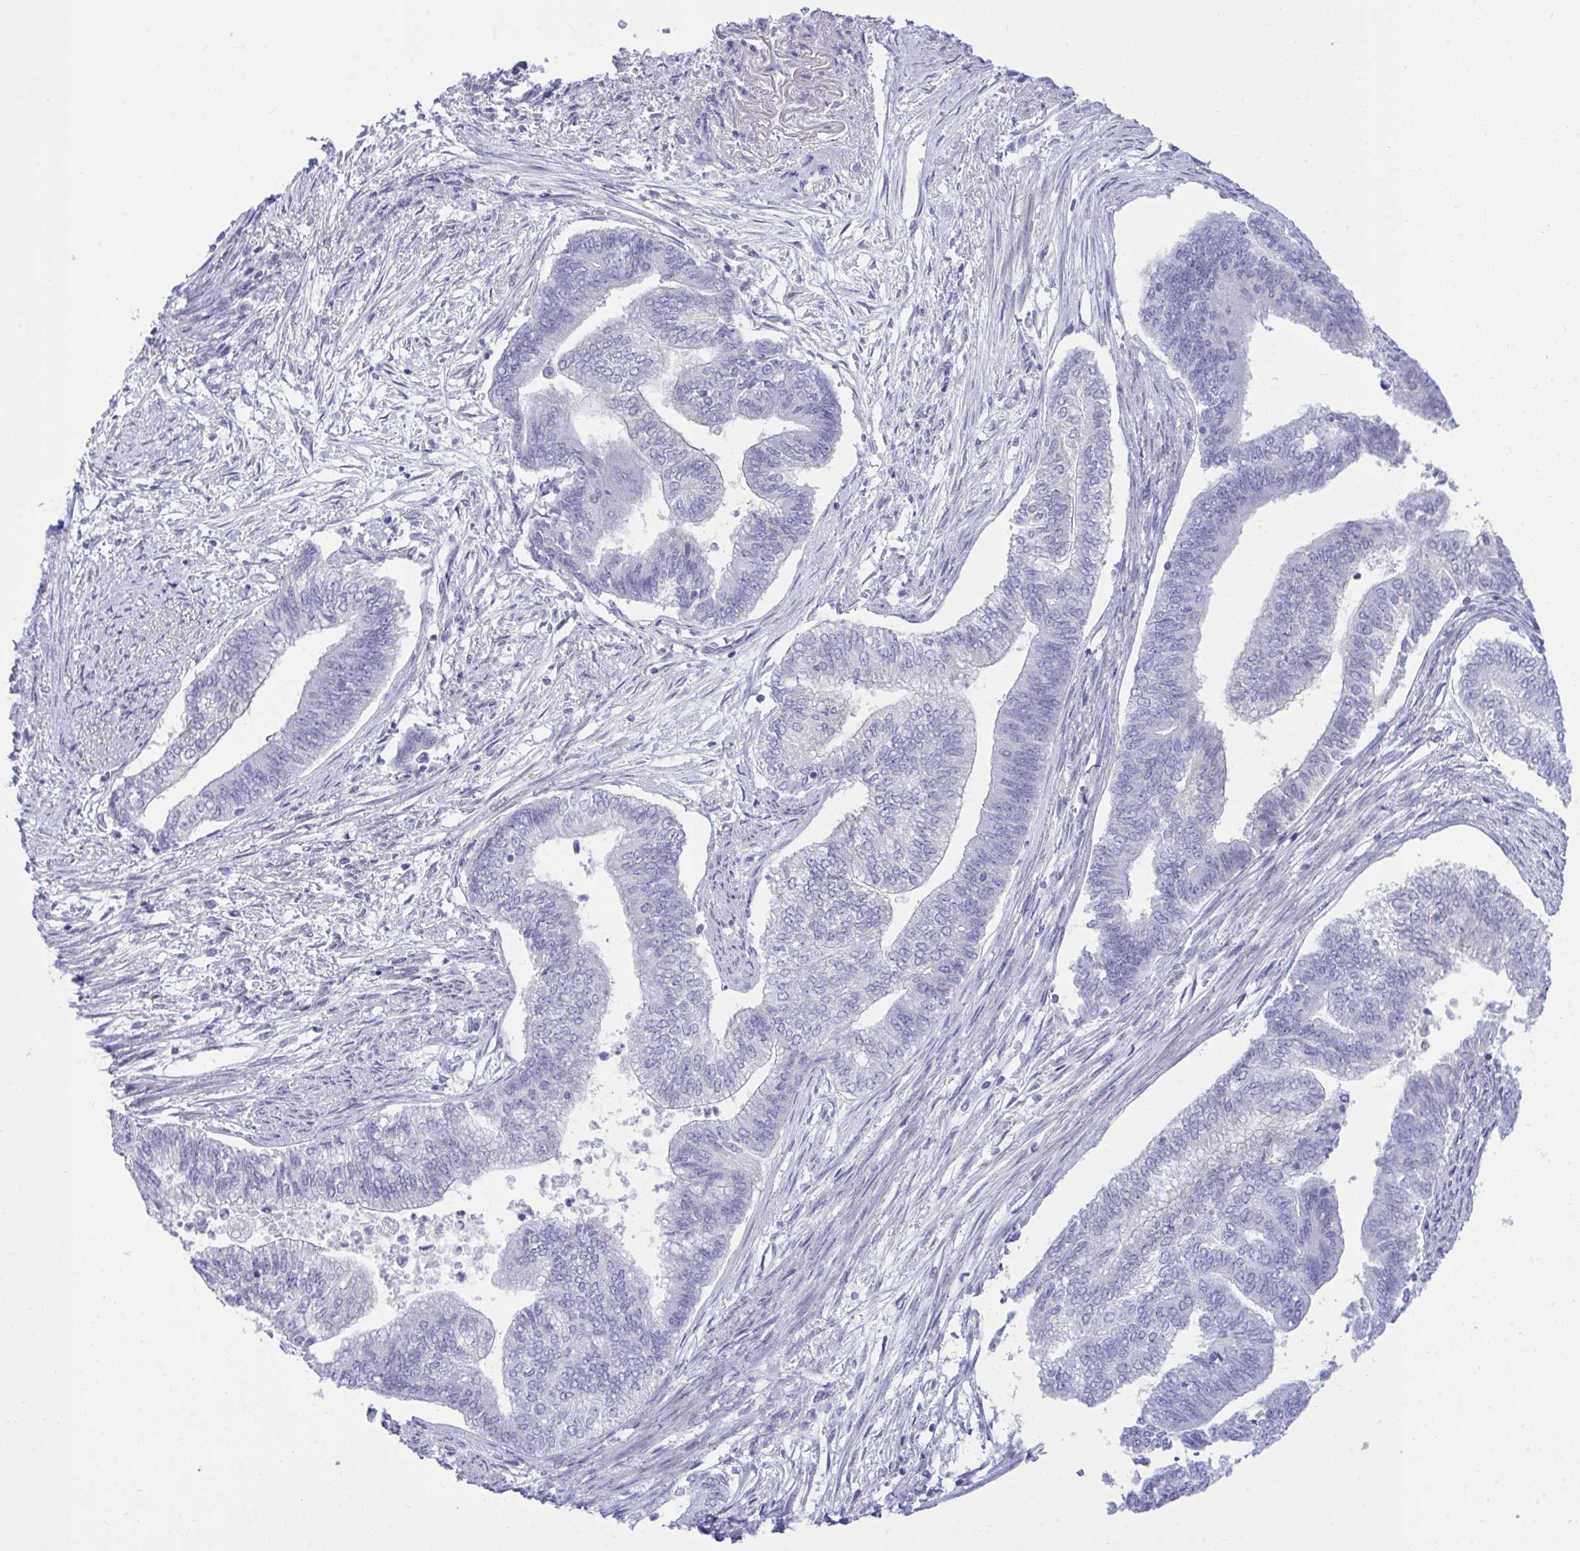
{"staining": {"intensity": "negative", "quantity": "none", "location": "none"}, "tissue": "endometrial cancer", "cell_type": "Tumor cells", "image_type": "cancer", "snomed": [{"axis": "morphology", "description": "Adenocarcinoma, NOS"}, {"axis": "topography", "description": "Endometrium"}], "caption": "This is an immunohistochemistry image of endometrial adenocarcinoma. There is no staining in tumor cells.", "gene": "MED9", "patient": {"sex": "female", "age": 65}}